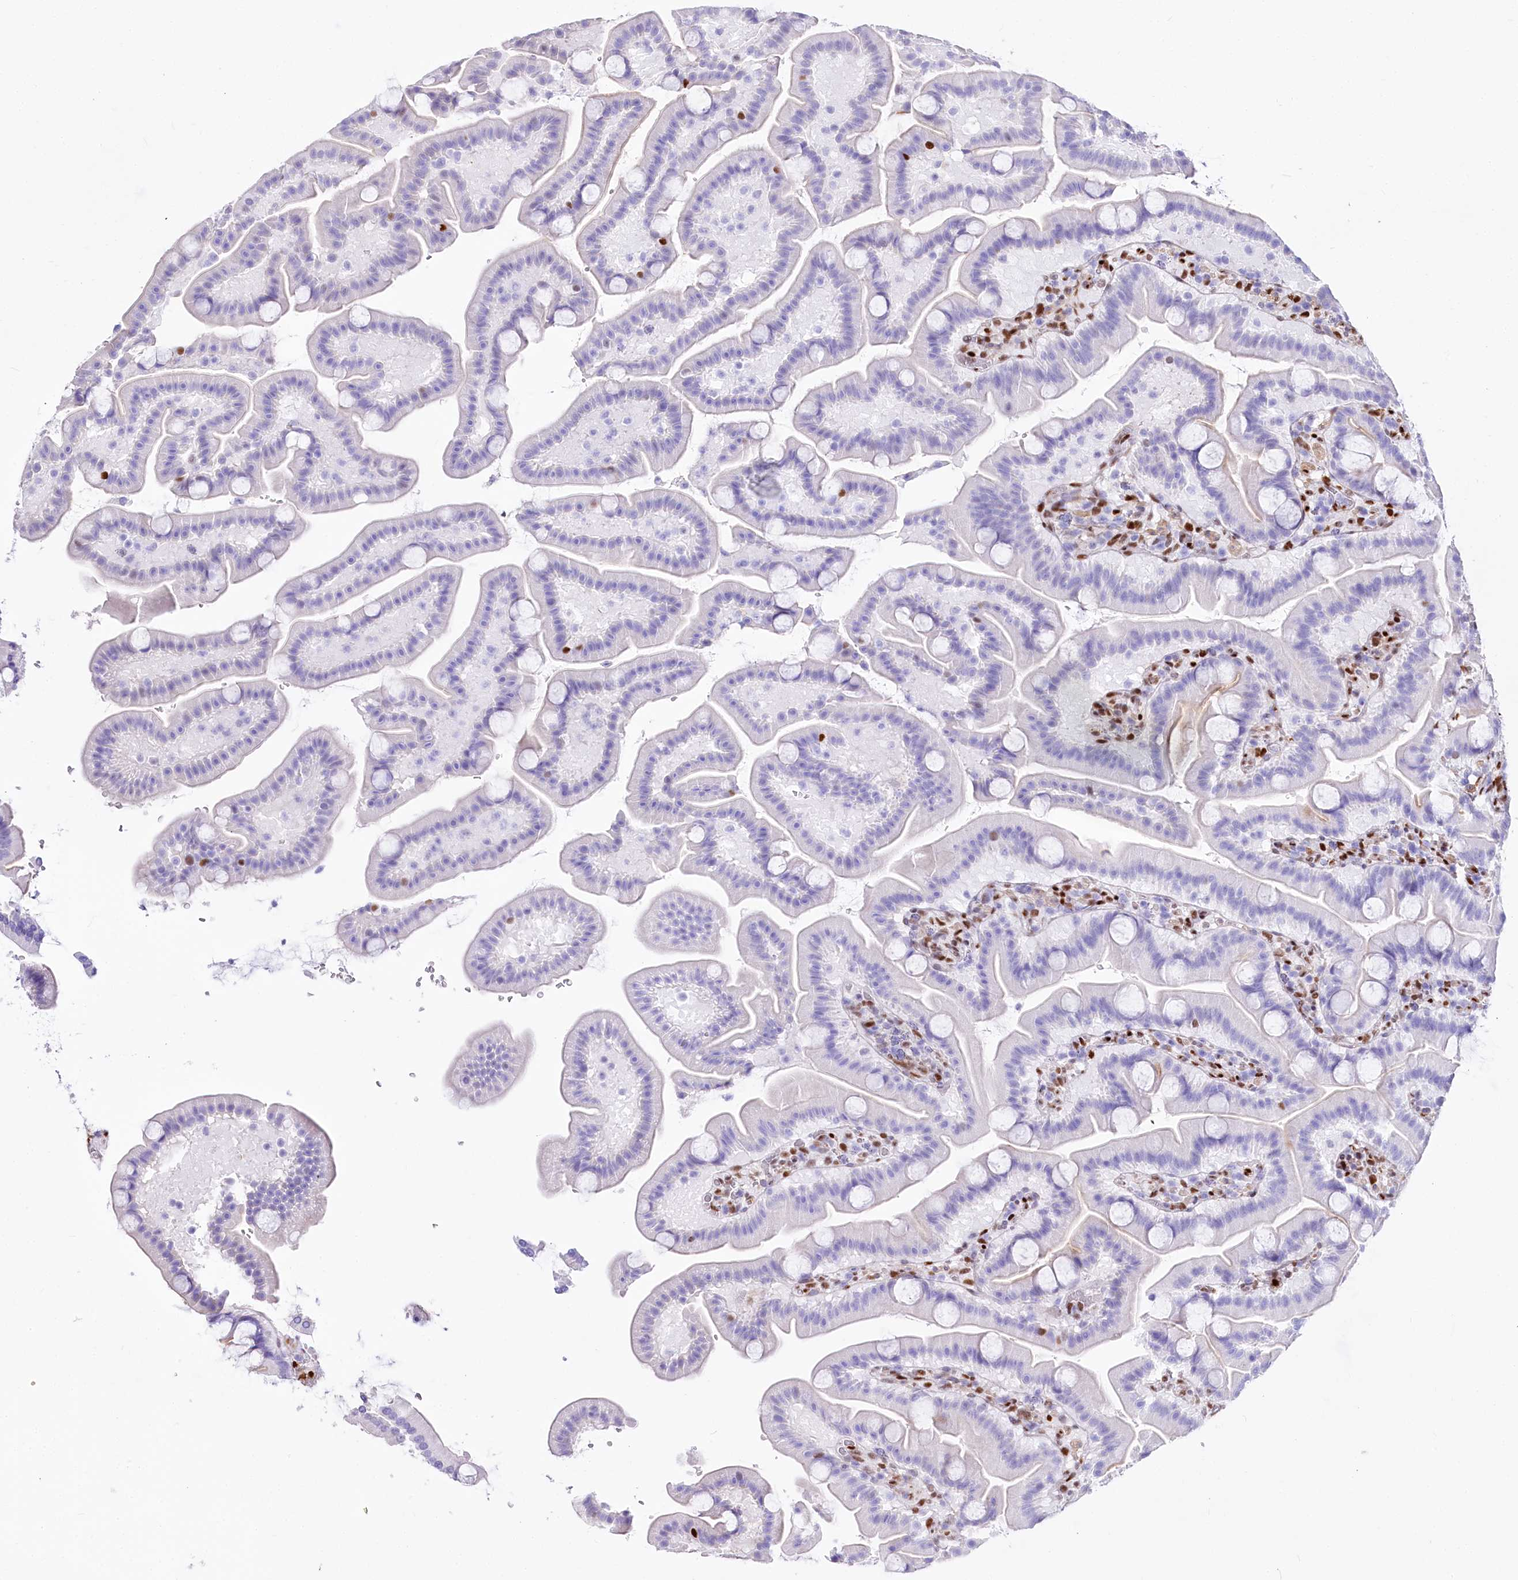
{"staining": {"intensity": "negative", "quantity": "none", "location": "none"}, "tissue": "duodenum", "cell_type": "Glandular cells", "image_type": "normal", "snomed": [{"axis": "morphology", "description": "Normal tissue, NOS"}, {"axis": "topography", "description": "Duodenum"}], "caption": "High power microscopy micrograph of an immunohistochemistry micrograph of unremarkable duodenum, revealing no significant staining in glandular cells. (DAB (3,3'-diaminobenzidine) IHC with hematoxylin counter stain).", "gene": "PTMS", "patient": {"sex": "male", "age": 55}}